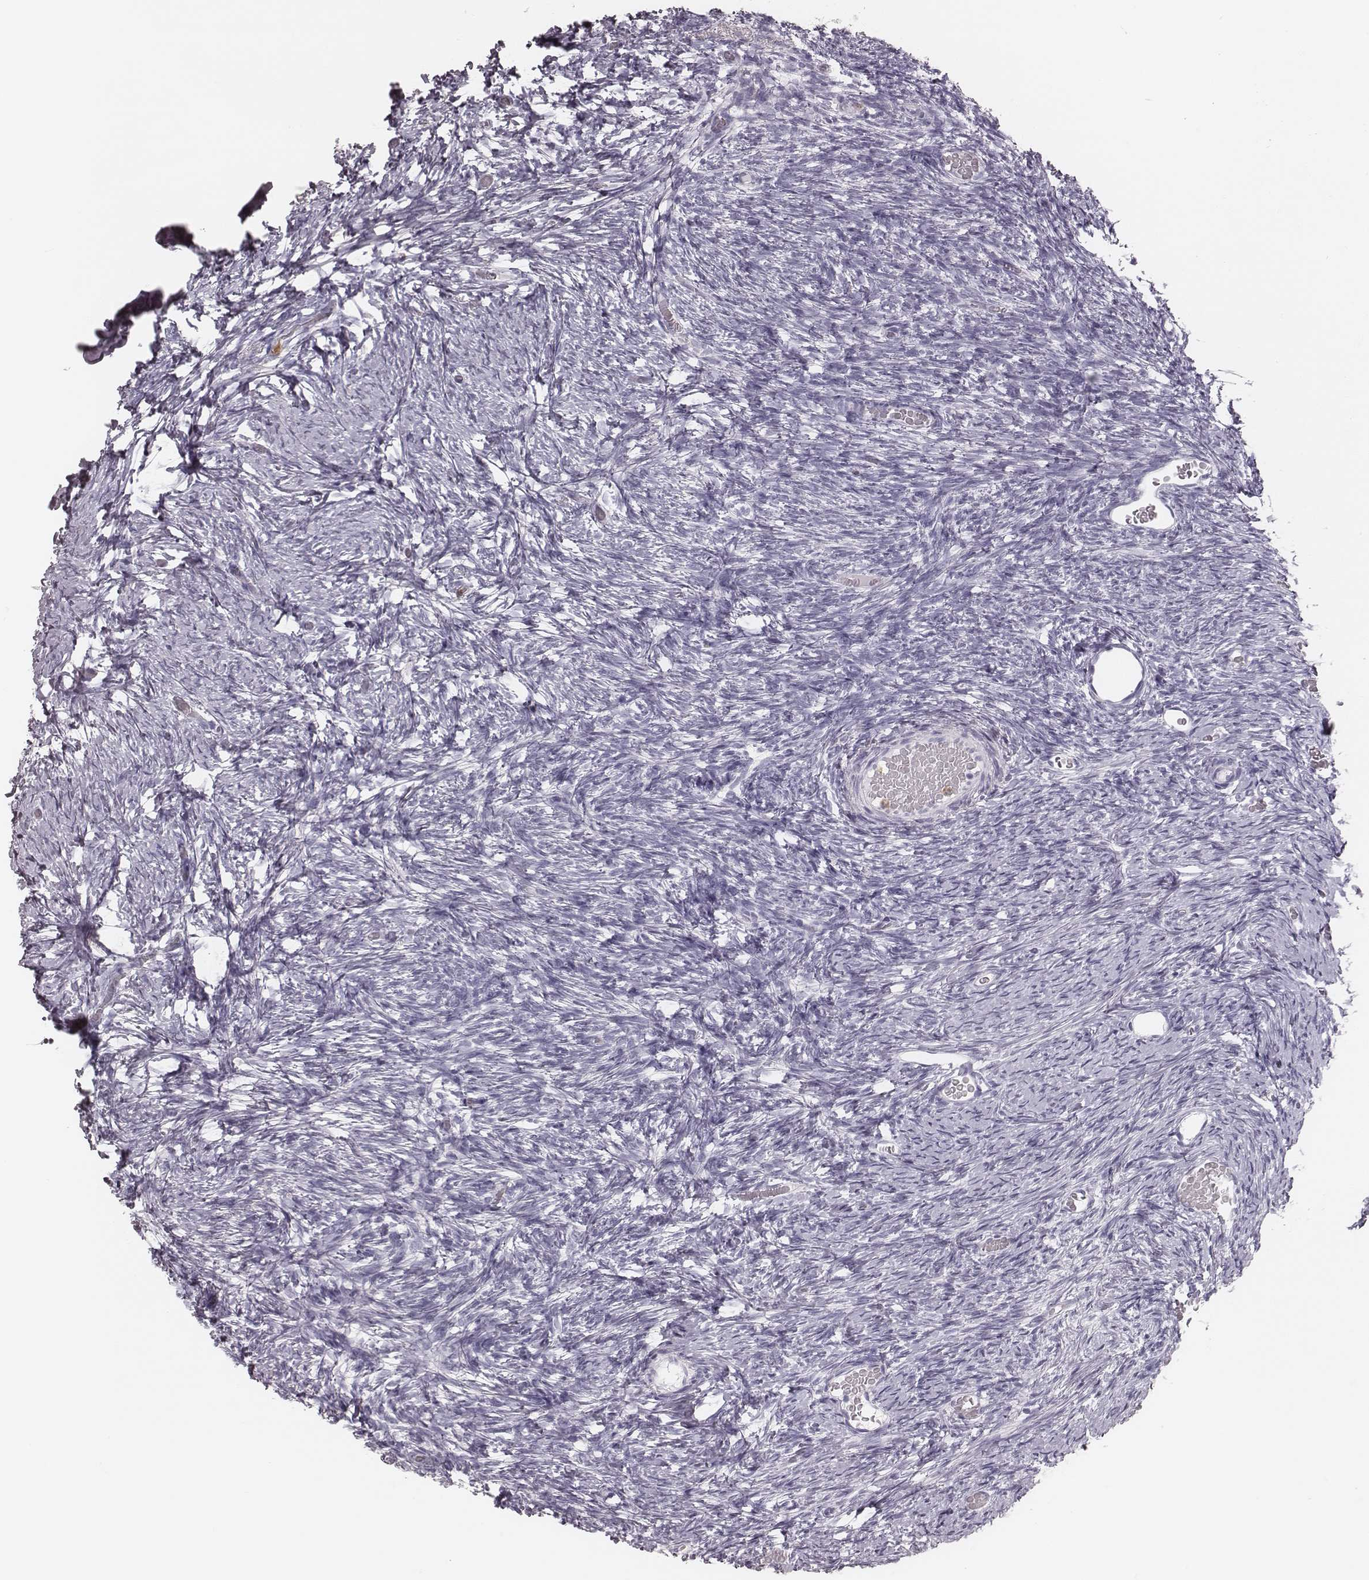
{"staining": {"intensity": "negative", "quantity": "none", "location": "none"}, "tissue": "ovary", "cell_type": "Ovarian stroma cells", "image_type": "normal", "snomed": [{"axis": "morphology", "description": "Normal tissue, NOS"}, {"axis": "topography", "description": "Ovary"}], "caption": "Immunohistochemistry (IHC) image of benign human ovary stained for a protein (brown), which shows no staining in ovarian stroma cells.", "gene": "ELANE", "patient": {"sex": "female", "age": 39}}